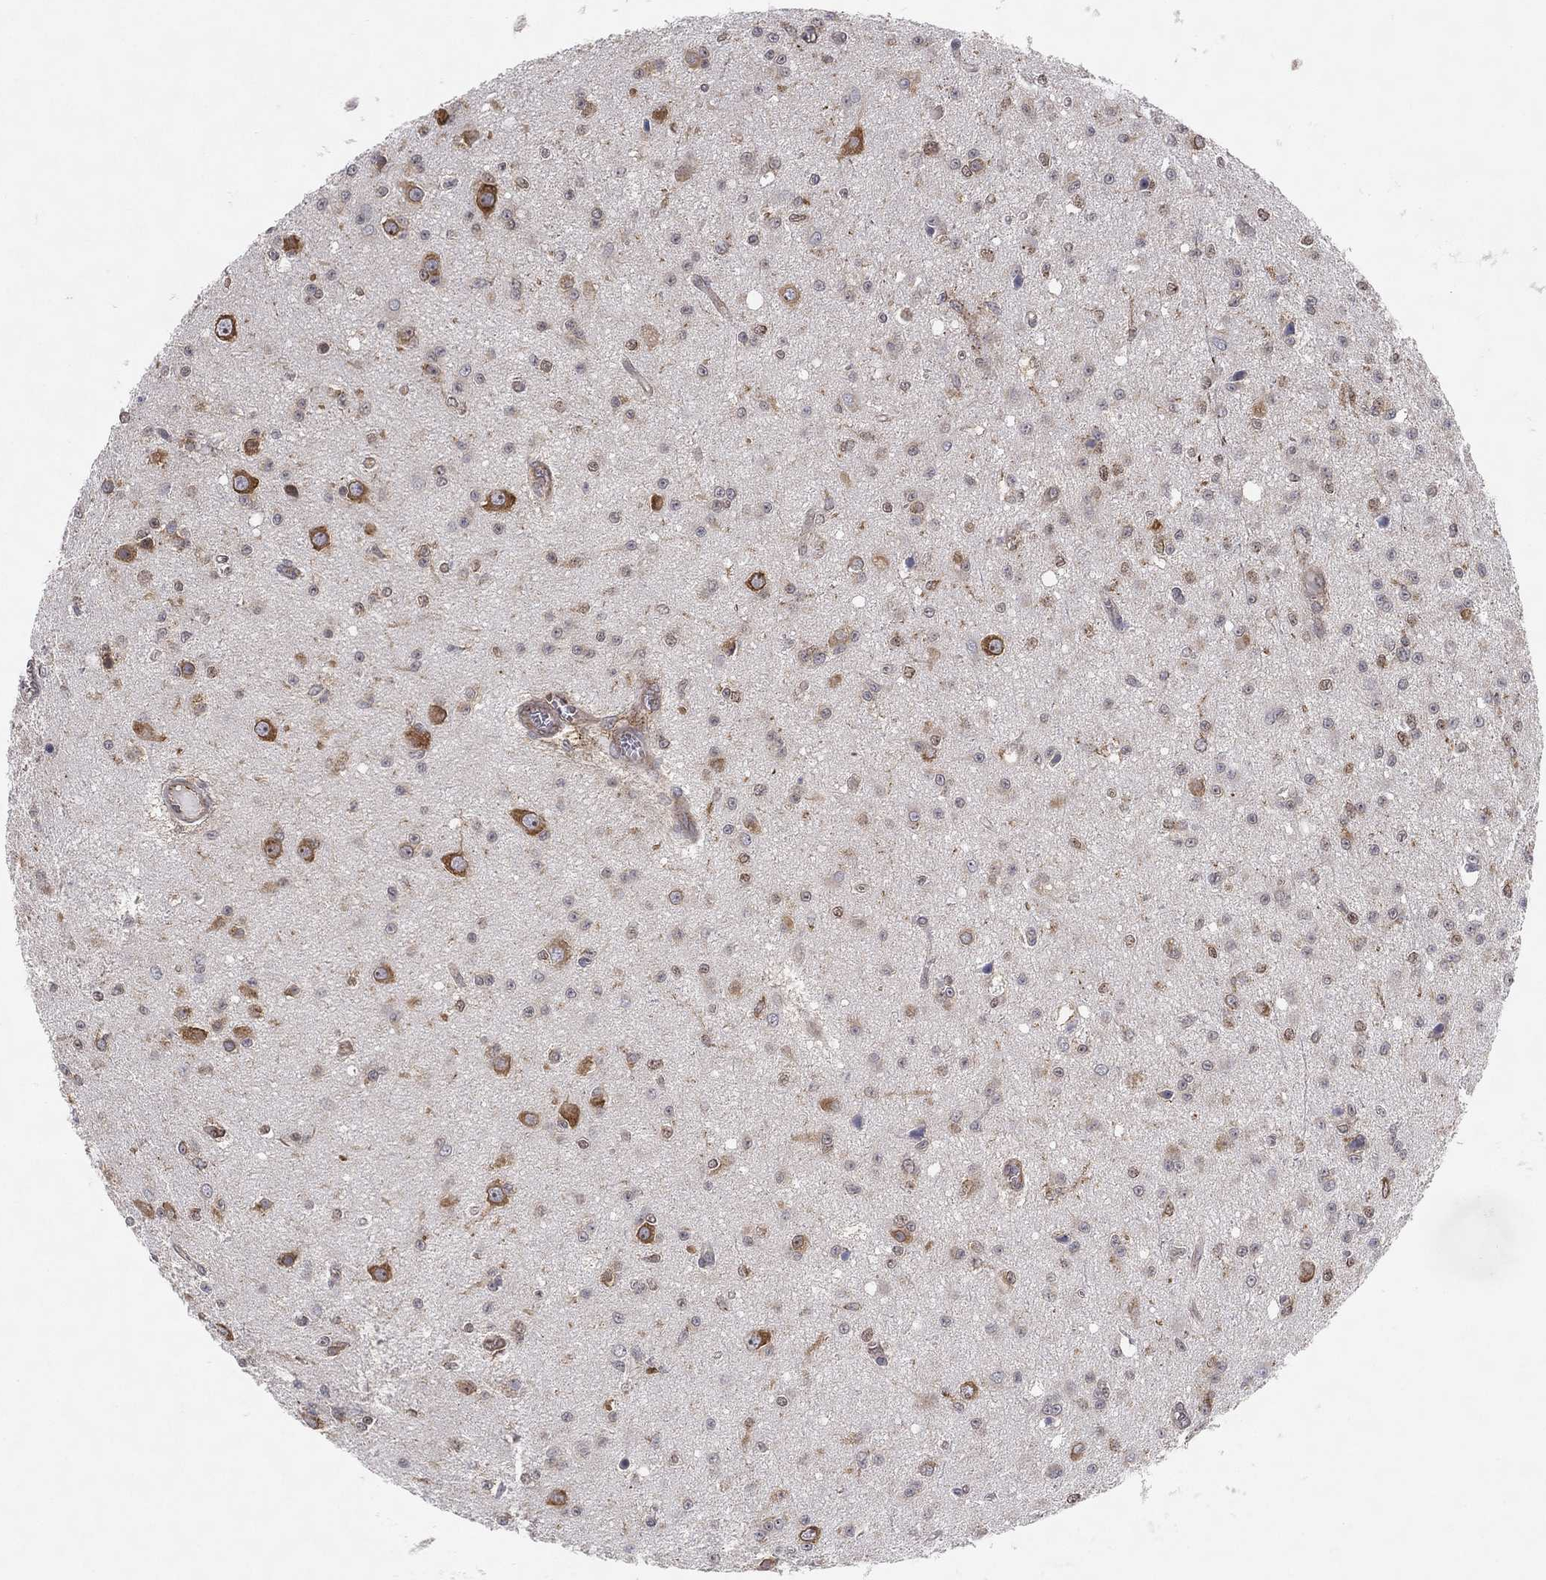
{"staining": {"intensity": "moderate", "quantity": "<25%", "location": "cytoplasmic/membranous,nuclear"}, "tissue": "glioma", "cell_type": "Tumor cells", "image_type": "cancer", "snomed": [{"axis": "morphology", "description": "Glioma, malignant, Low grade"}, {"axis": "topography", "description": "Brain"}], "caption": "Glioma stained with a protein marker demonstrates moderate staining in tumor cells.", "gene": "TMTC4", "patient": {"sex": "female", "age": 45}}